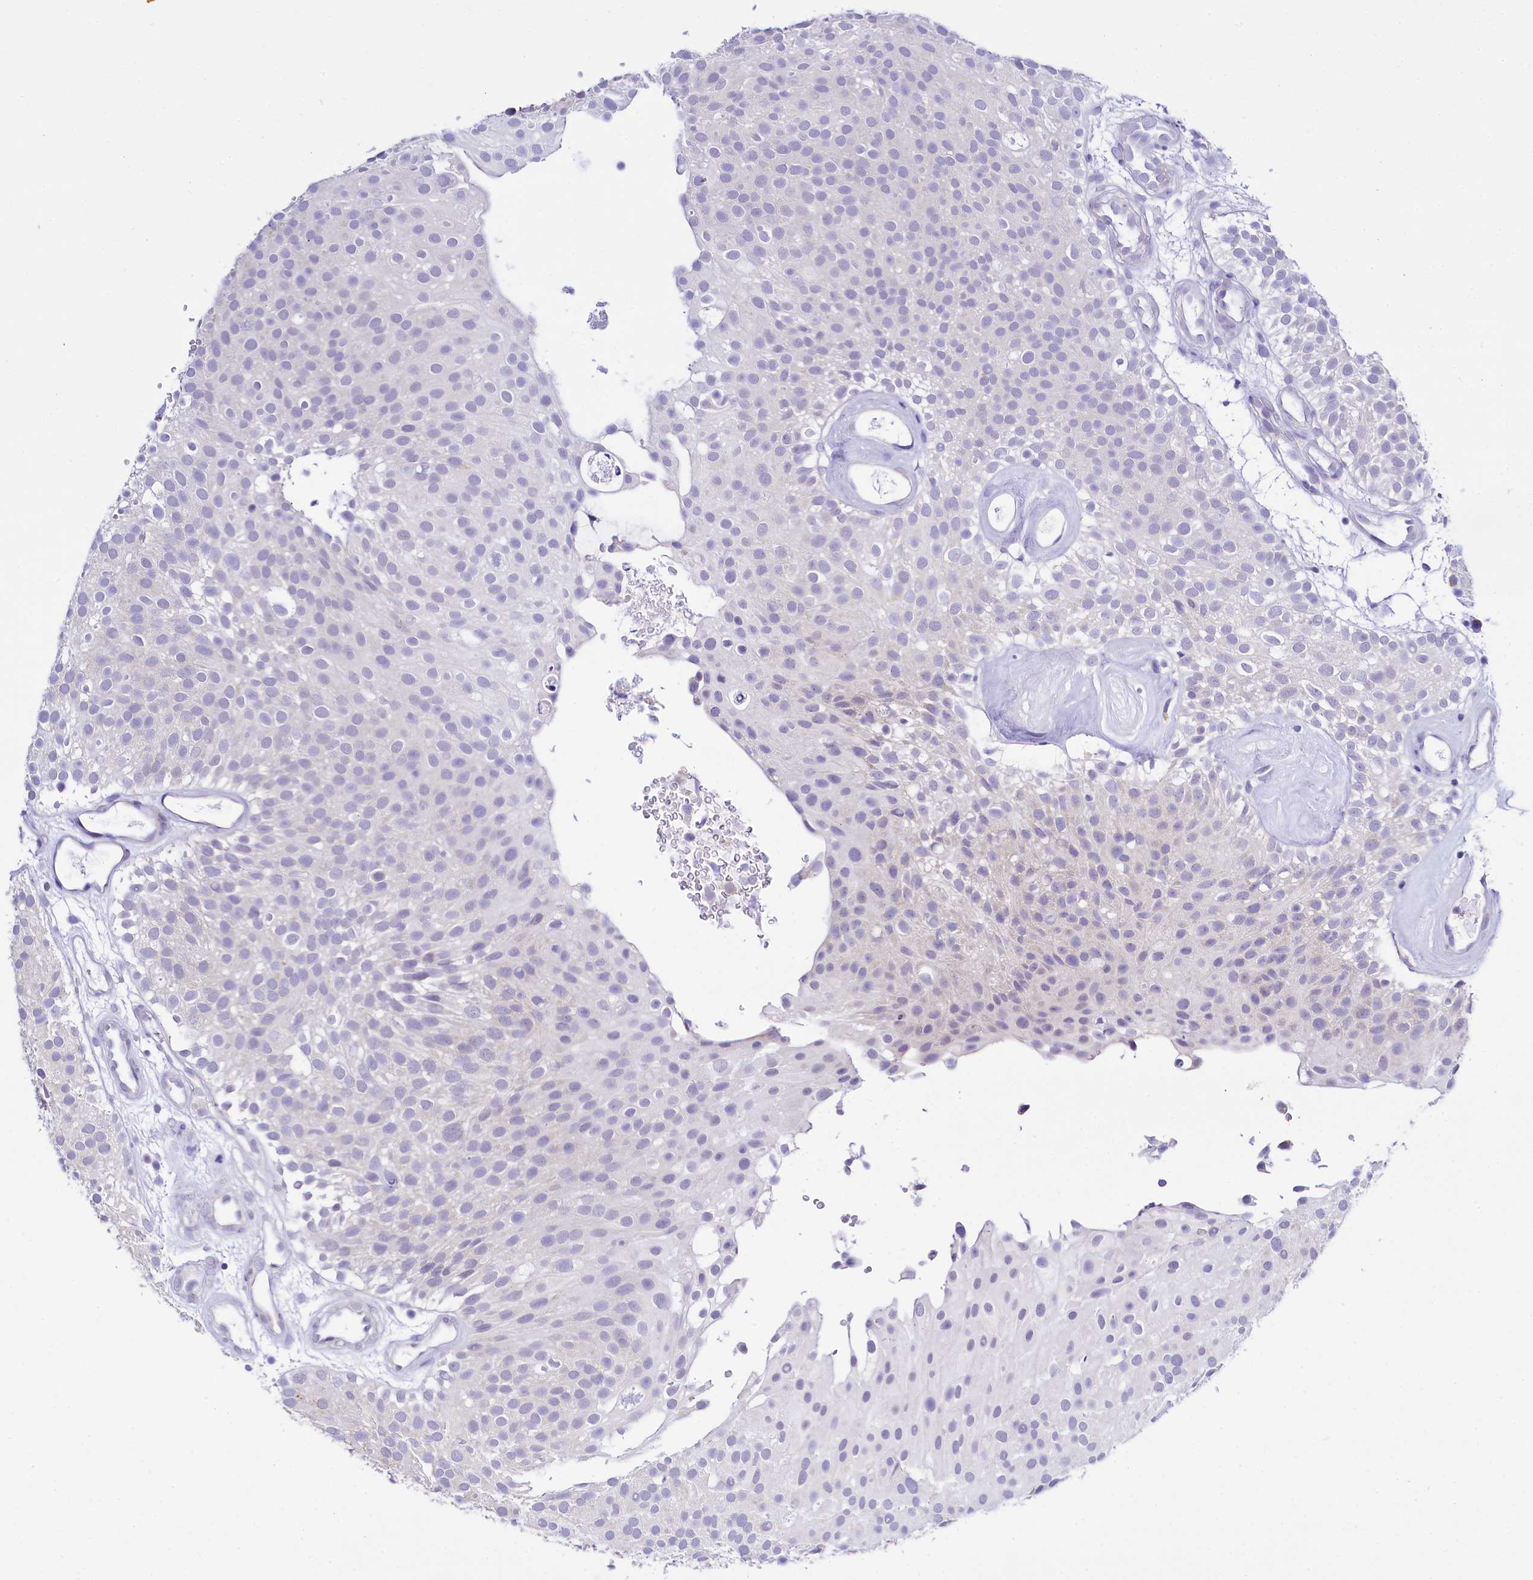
{"staining": {"intensity": "negative", "quantity": "none", "location": "none"}, "tissue": "urothelial cancer", "cell_type": "Tumor cells", "image_type": "cancer", "snomed": [{"axis": "morphology", "description": "Urothelial carcinoma, Low grade"}, {"axis": "topography", "description": "Urinary bladder"}], "caption": "An IHC photomicrograph of urothelial carcinoma (low-grade) is shown. There is no staining in tumor cells of urothelial carcinoma (low-grade). The staining was performed using DAB (3,3'-diaminobenzidine) to visualize the protein expression in brown, while the nuclei were stained in blue with hematoxylin (Magnification: 20x).", "gene": "SPATS2", "patient": {"sex": "male", "age": 78}}